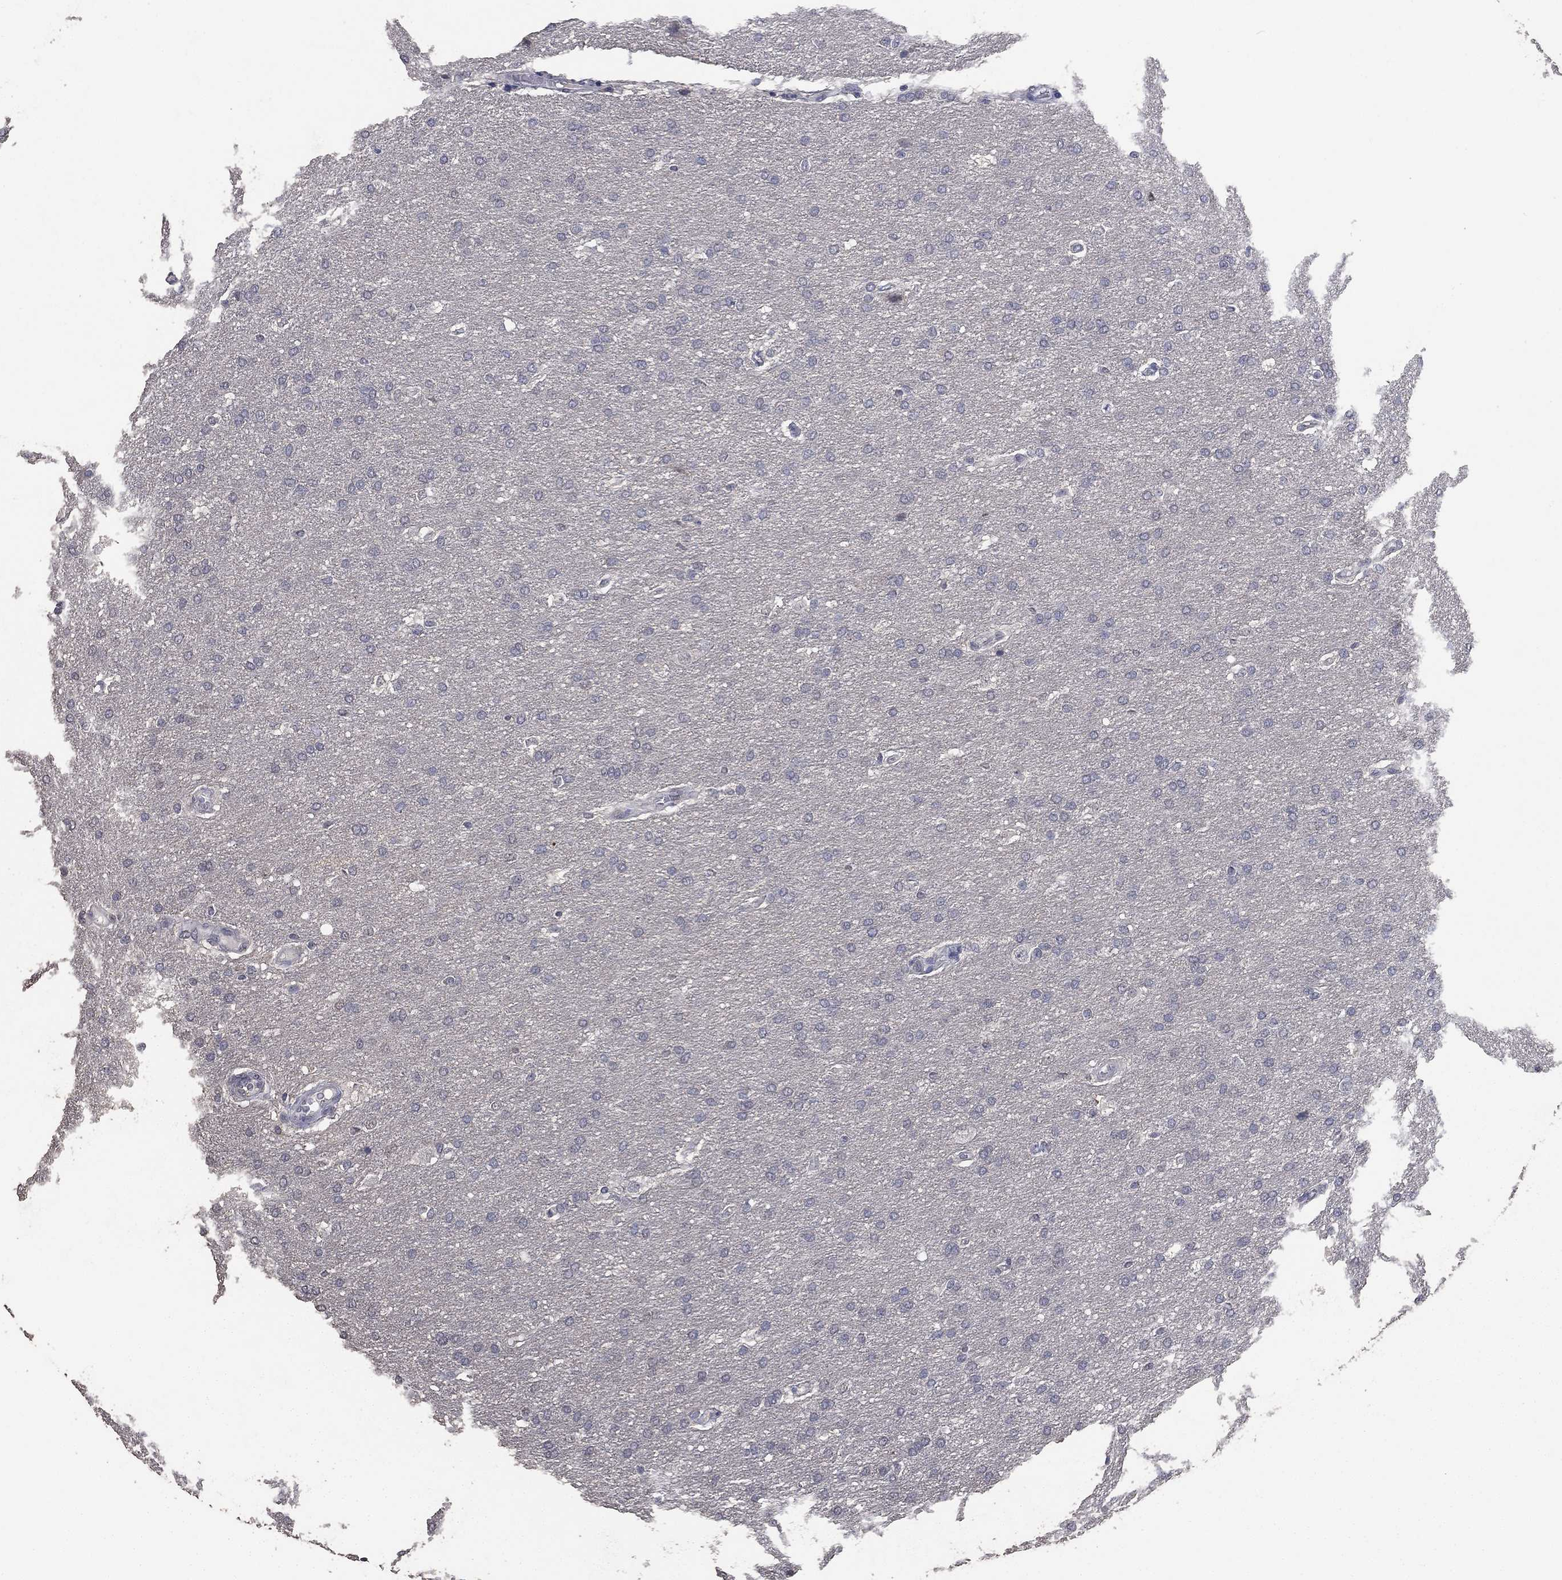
{"staining": {"intensity": "negative", "quantity": "none", "location": "none"}, "tissue": "glioma", "cell_type": "Tumor cells", "image_type": "cancer", "snomed": [{"axis": "morphology", "description": "Glioma, malignant, Low grade"}, {"axis": "topography", "description": "Brain"}], "caption": "High magnification brightfield microscopy of glioma stained with DAB (brown) and counterstained with hematoxylin (blue): tumor cells show no significant staining.", "gene": "DSG1", "patient": {"sex": "female", "age": 37}}